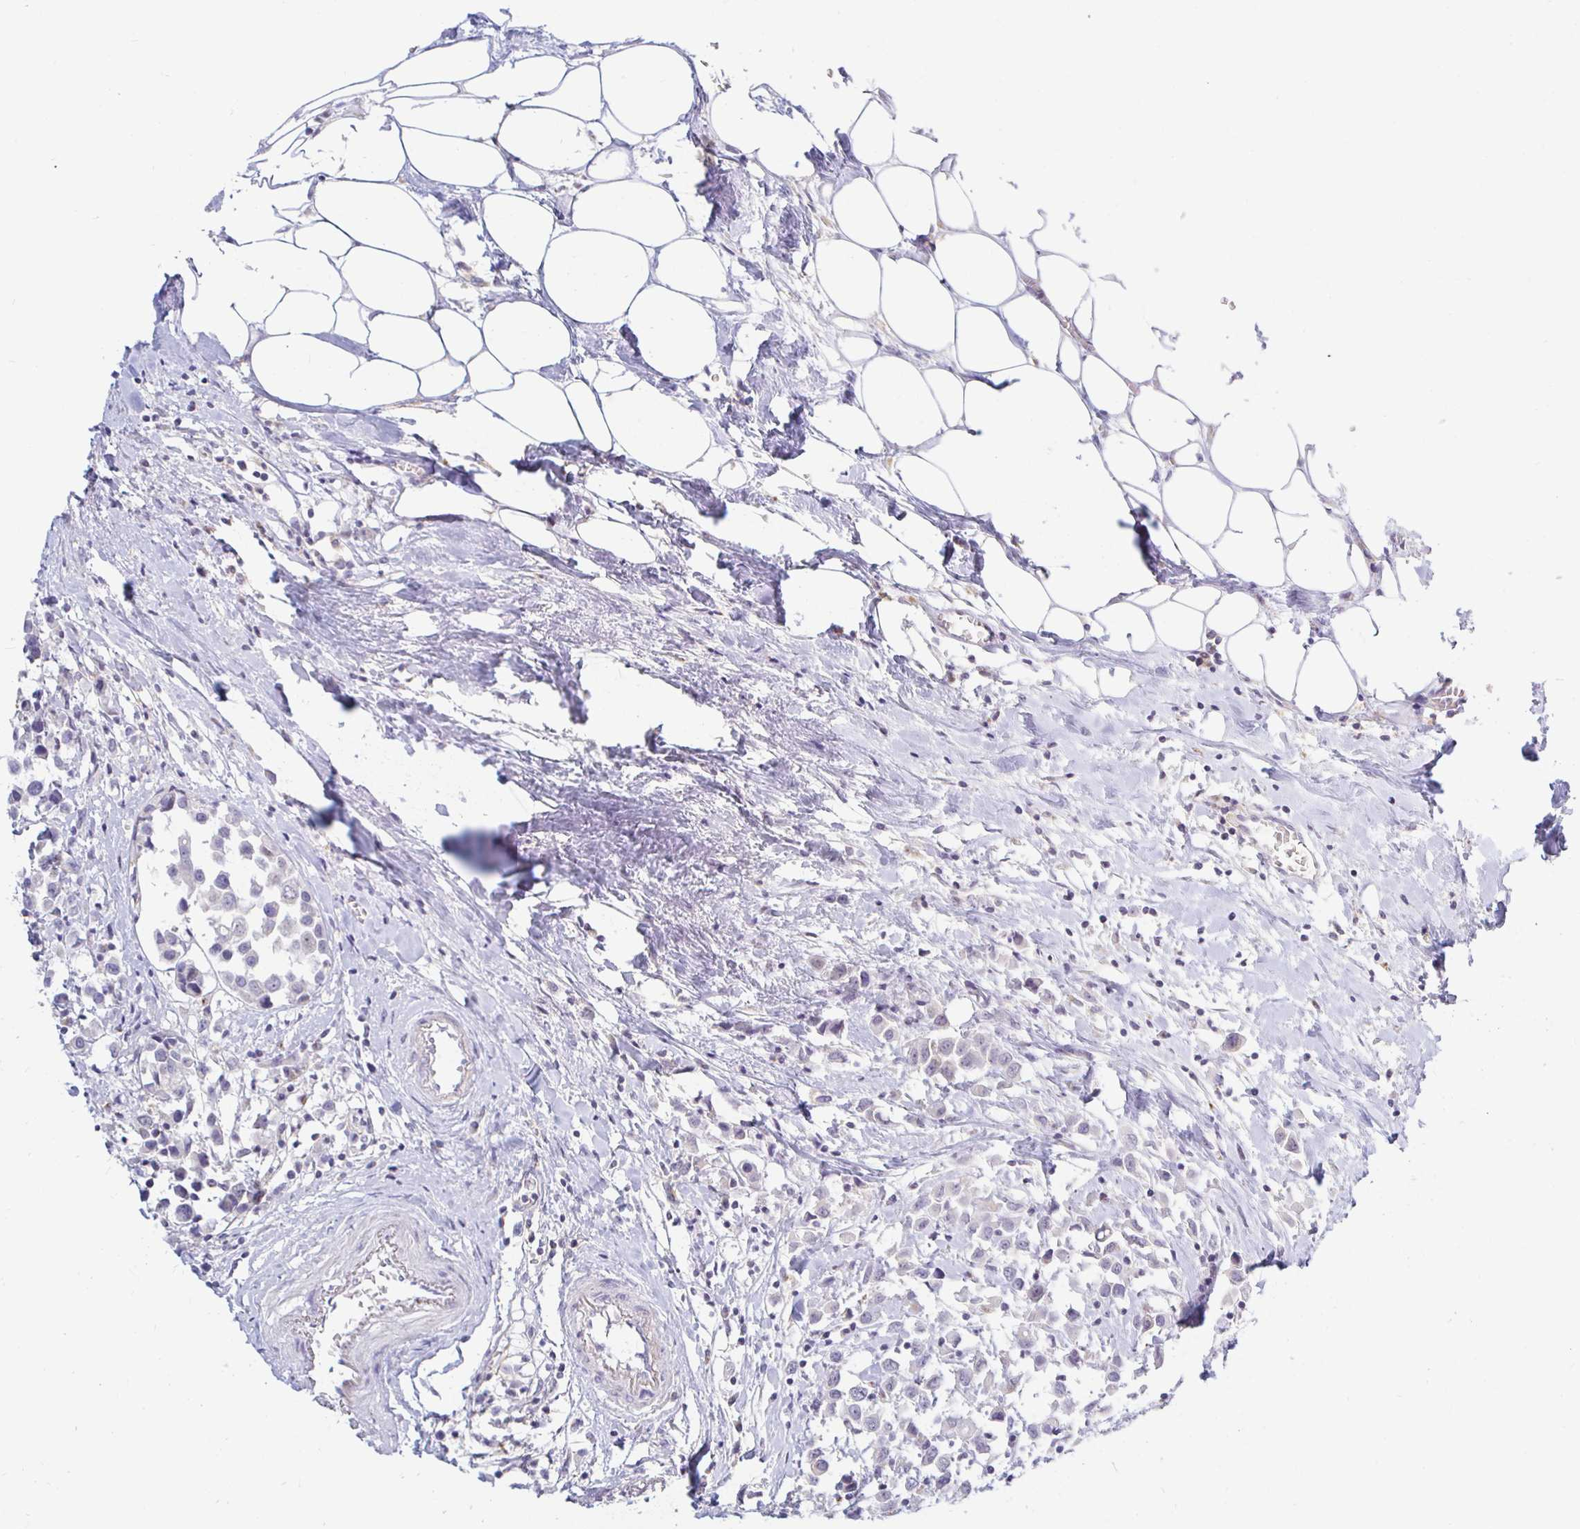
{"staining": {"intensity": "negative", "quantity": "none", "location": "none"}, "tissue": "breast cancer", "cell_type": "Tumor cells", "image_type": "cancer", "snomed": [{"axis": "morphology", "description": "Duct carcinoma"}, {"axis": "topography", "description": "Breast"}], "caption": "The IHC photomicrograph has no significant staining in tumor cells of breast infiltrating ductal carcinoma tissue. Nuclei are stained in blue.", "gene": "OR51D1", "patient": {"sex": "female", "age": 61}}